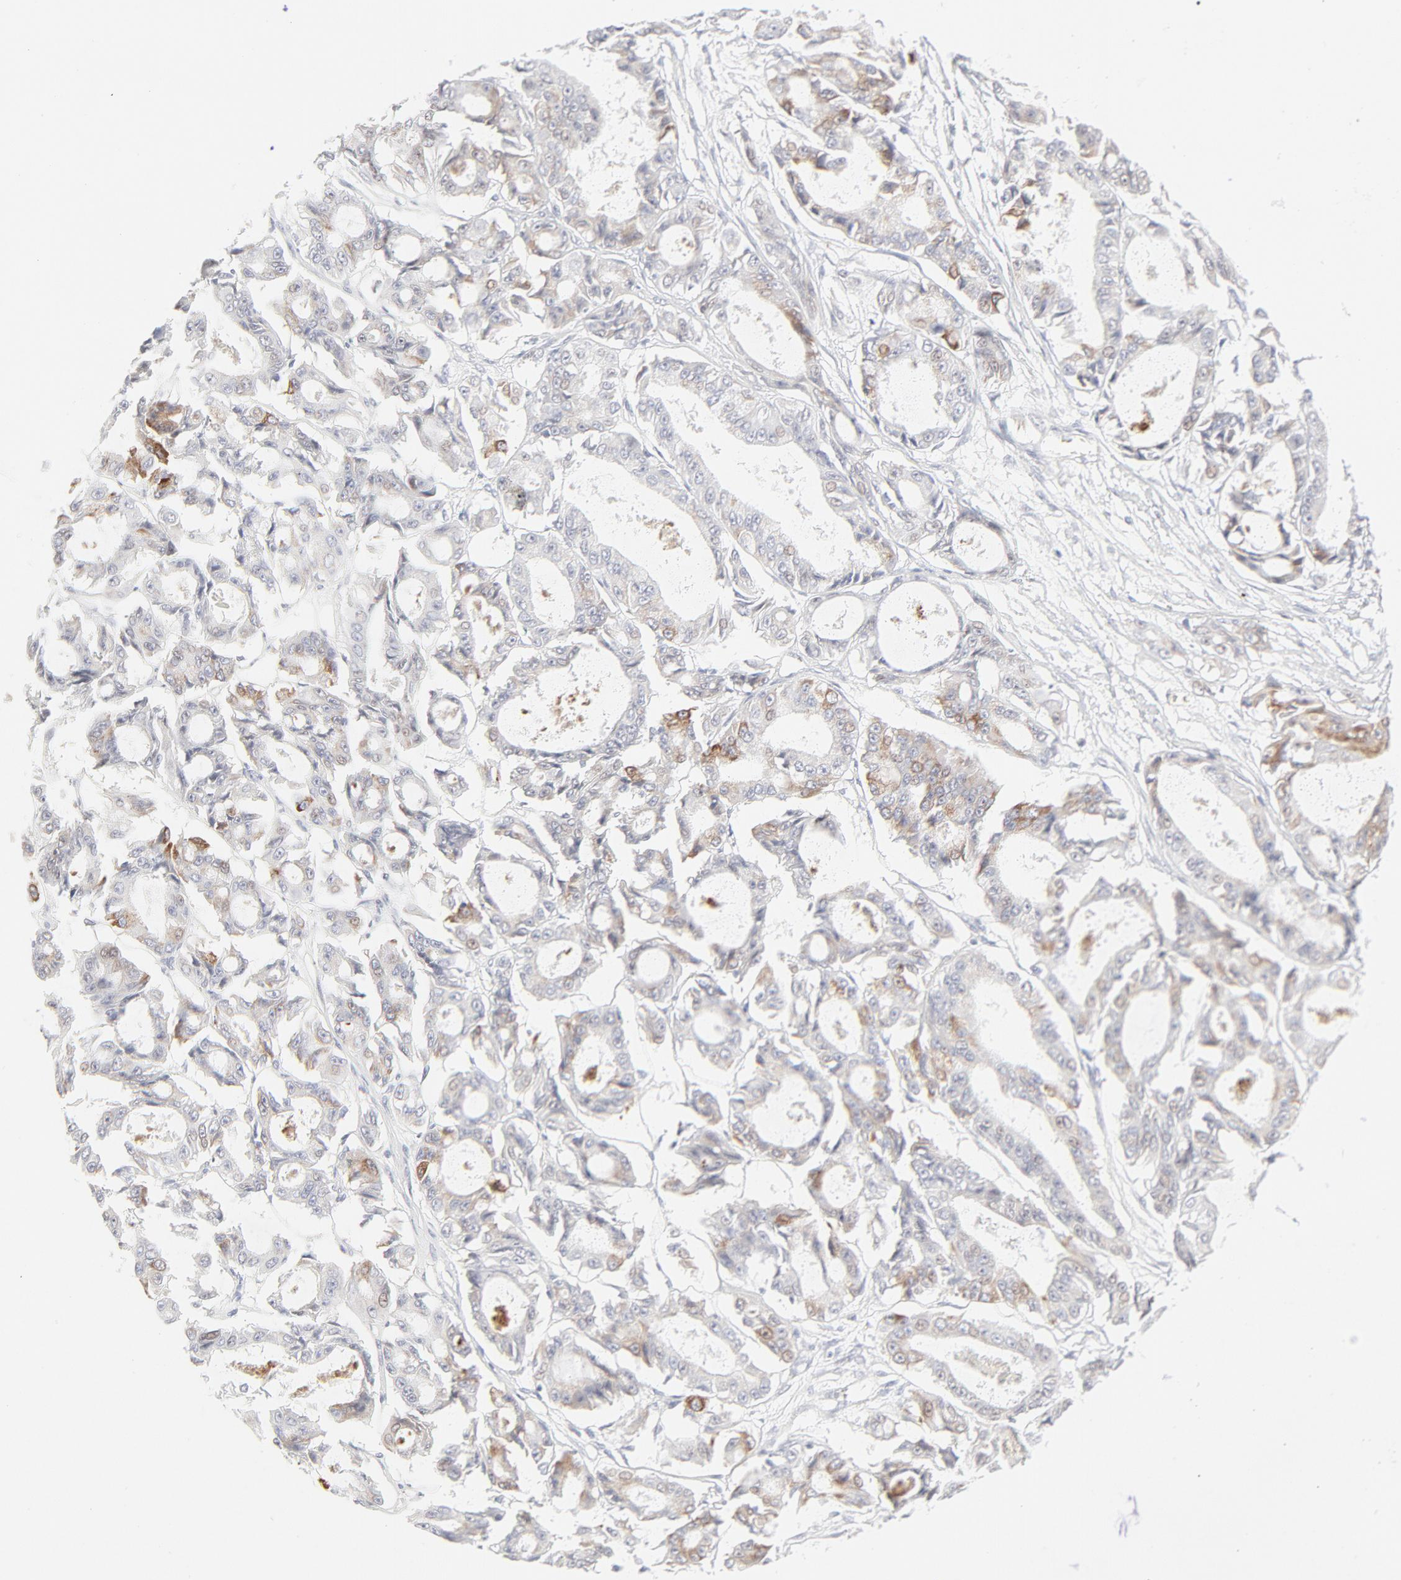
{"staining": {"intensity": "weak", "quantity": "25%-75%", "location": "cytoplasmic/membranous"}, "tissue": "ovarian cancer", "cell_type": "Tumor cells", "image_type": "cancer", "snomed": [{"axis": "morphology", "description": "Carcinoma, endometroid"}, {"axis": "topography", "description": "Ovary"}], "caption": "Protein analysis of endometroid carcinoma (ovarian) tissue exhibits weak cytoplasmic/membranous staining in approximately 25%-75% of tumor cells.", "gene": "PRKCB", "patient": {"sex": "female", "age": 61}}